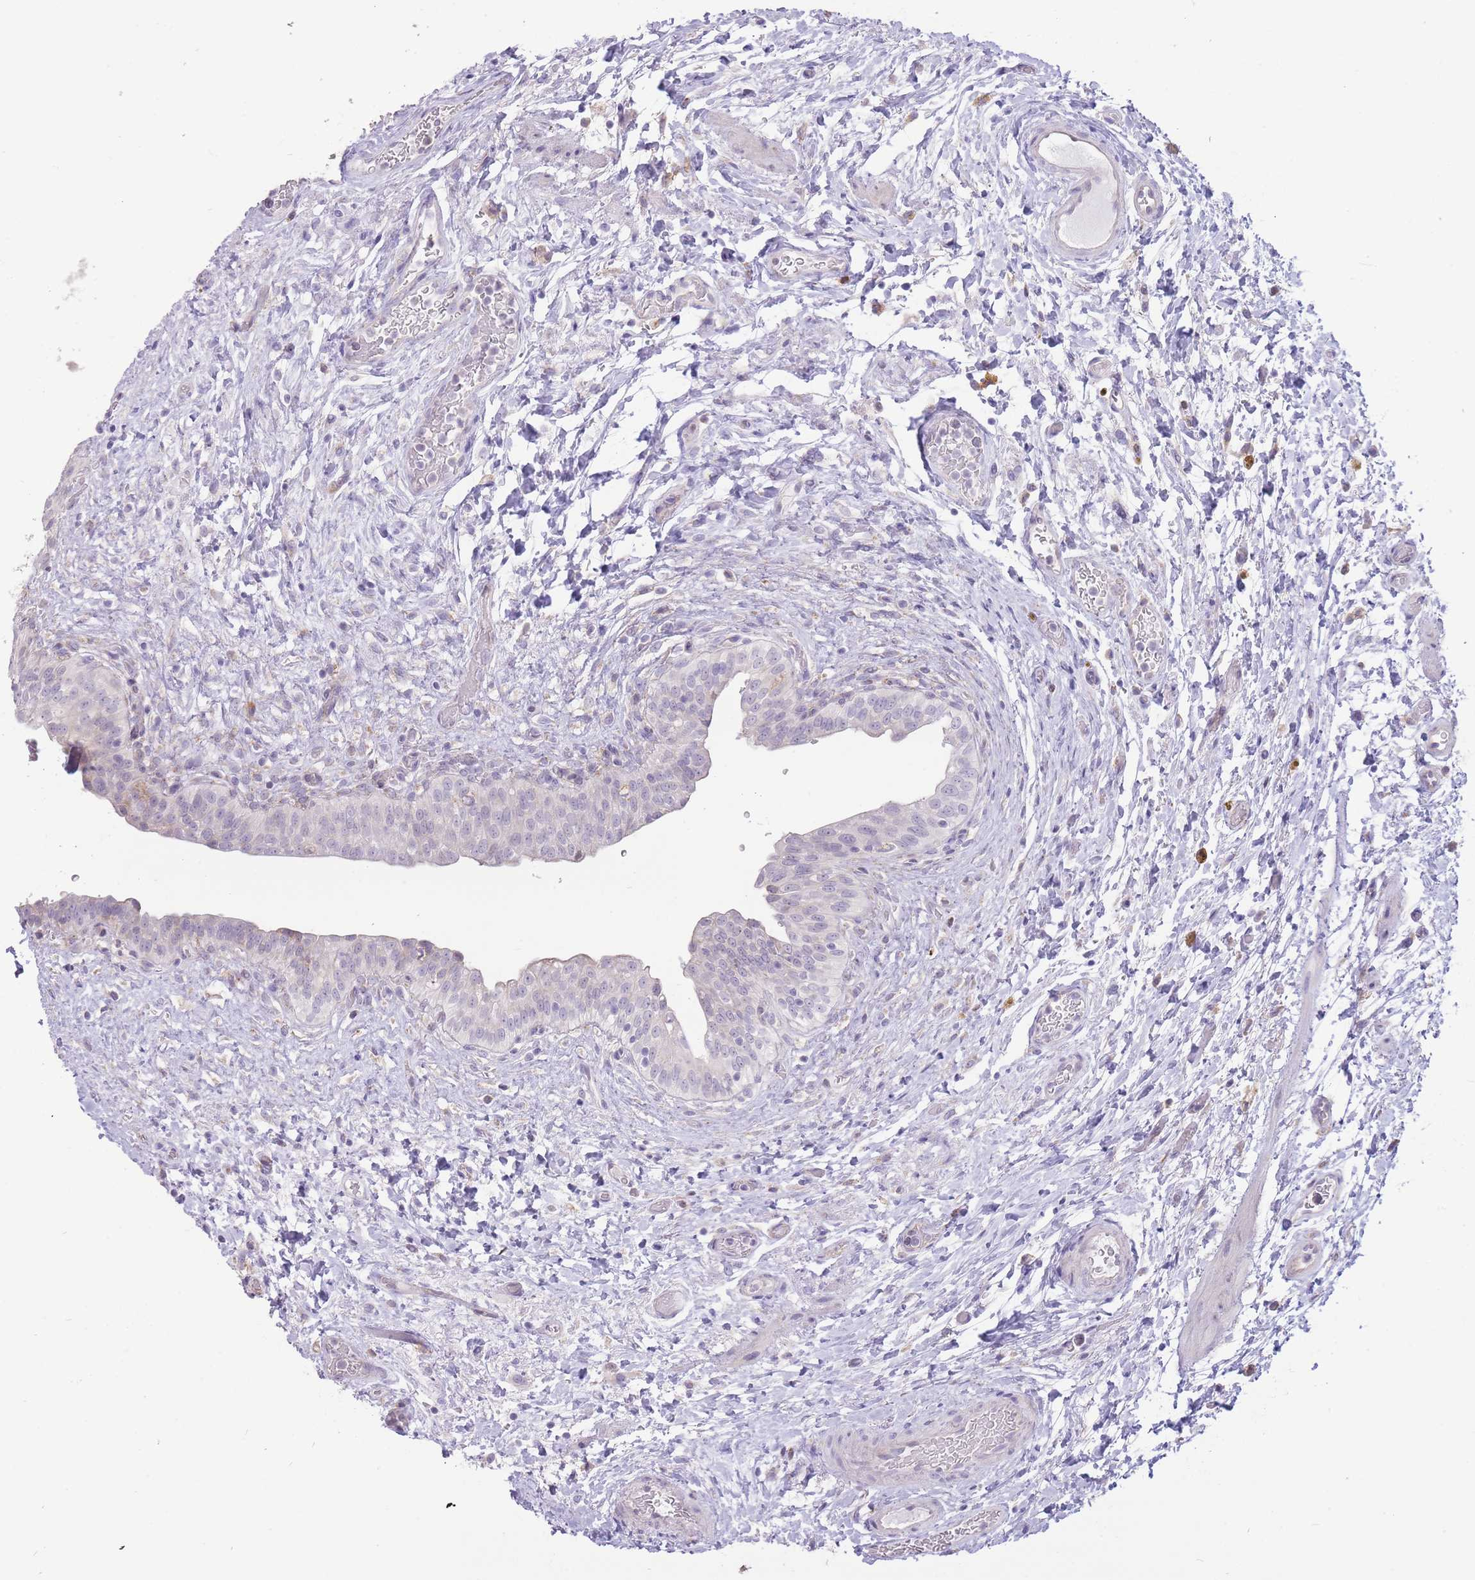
{"staining": {"intensity": "negative", "quantity": "none", "location": "none"}, "tissue": "urinary bladder", "cell_type": "Urothelial cells", "image_type": "normal", "snomed": [{"axis": "morphology", "description": "Normal tissue, NOS"}, {"axis": "topography", "description": "Urinary bladder"}], "caption": "The immunohistochemistry image has no significant staining in urothelial cells of urinary bladder.", "gene": "TRAPPC5", "patient": {"sex": "male", "age": 69}}